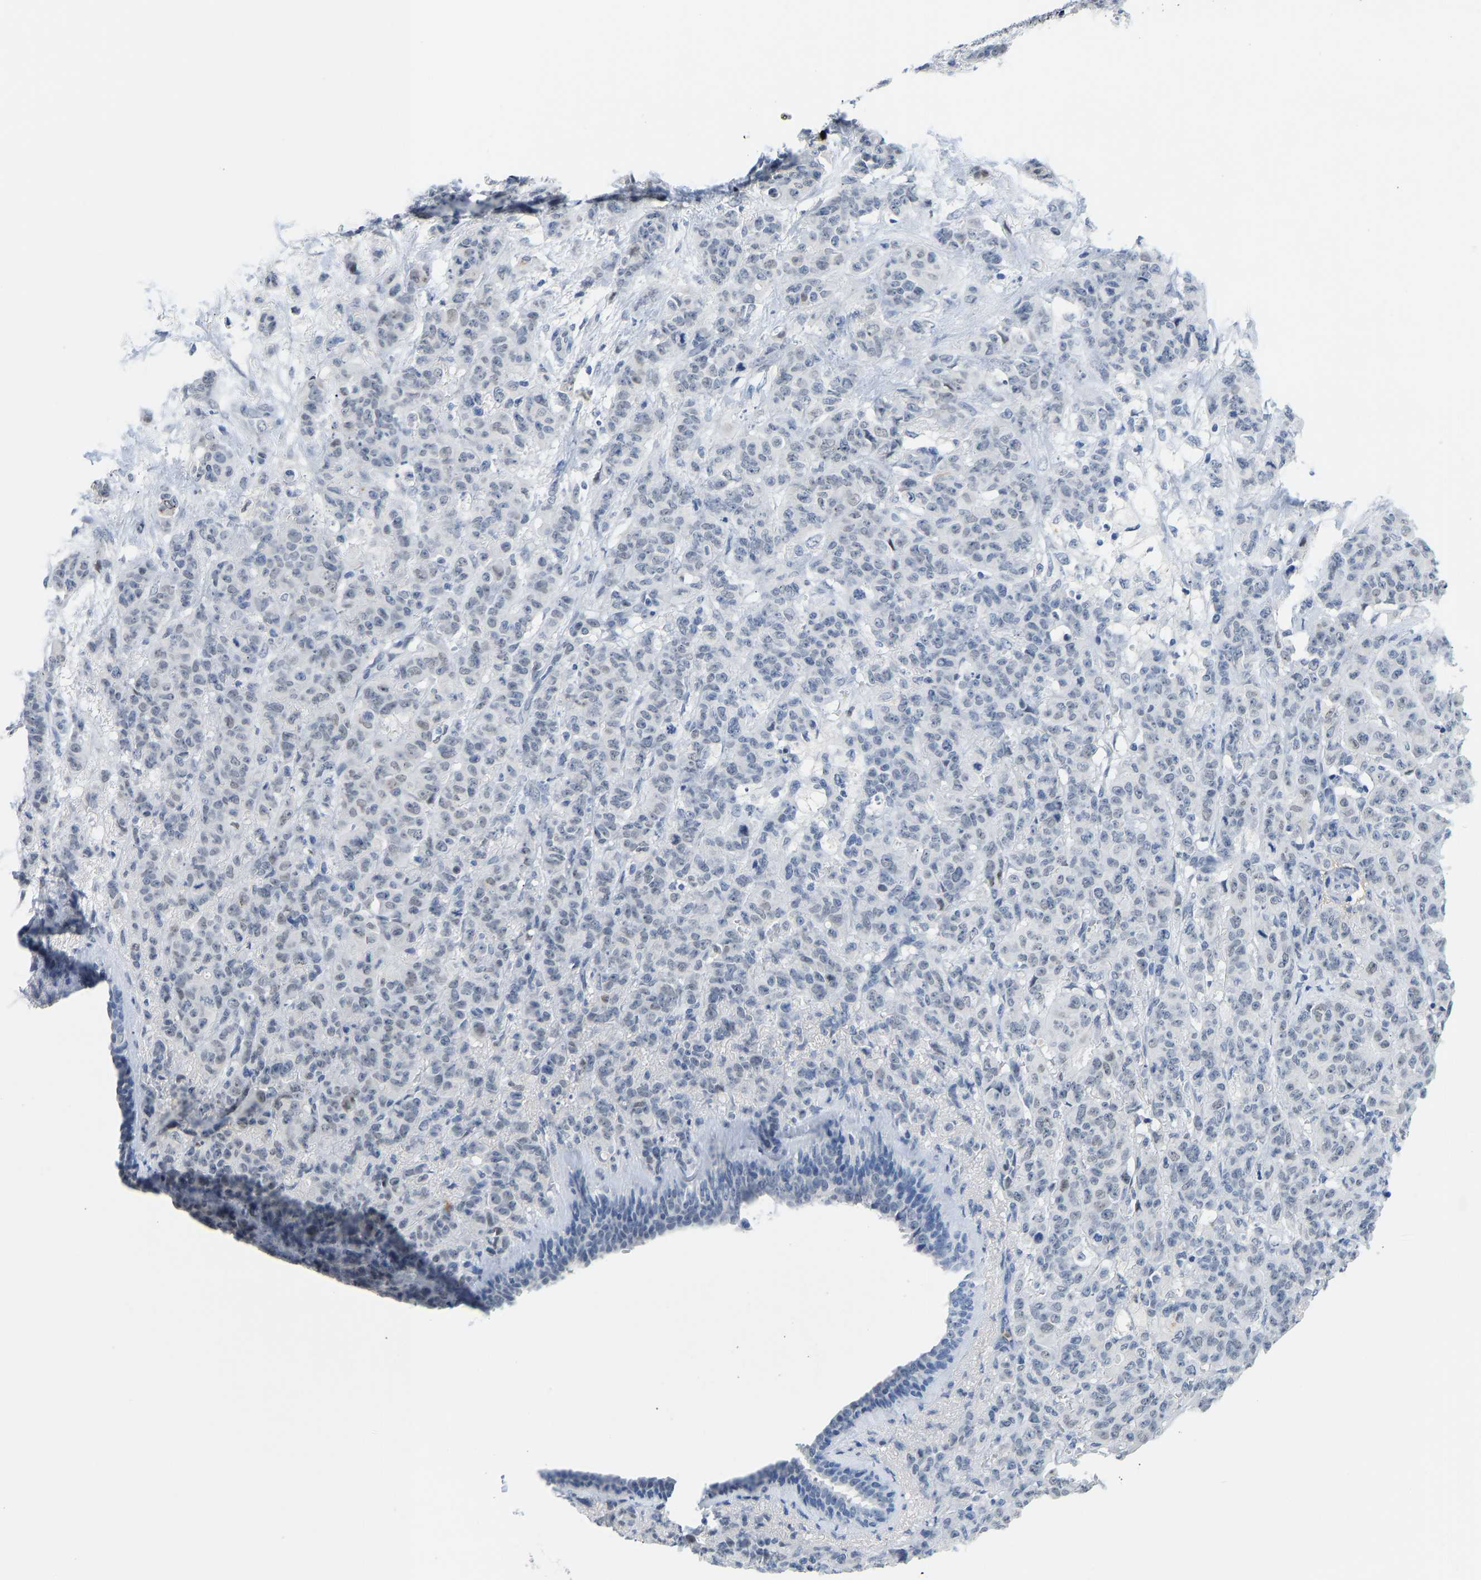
{"staining": {"intensity": "negative", "quantity": "none", "location": "none"}, "tissue": "breast cancer", "cell_type": "Tumor cells", "image_type": "cancer", "snomed": [{"axis": "morphology", "description": "Normal tissue, NOS"}, {"axis": "morphology", "description": "Duct carcinoma"}, {"axis": "topography", "description": "Breast"}], "caption": "The image shows no staining of tumor cells in invasive ductal carcinoma (breast). The staining was performed using DAB (3,3'-diaminobenzidine) to visualize the protein expression in brown, while the nuclei were stained in blue with hematoxylin (Magnification: 20x).", "gene": "TXNDC2", "patient": {"sex": "female", "age": 40}}